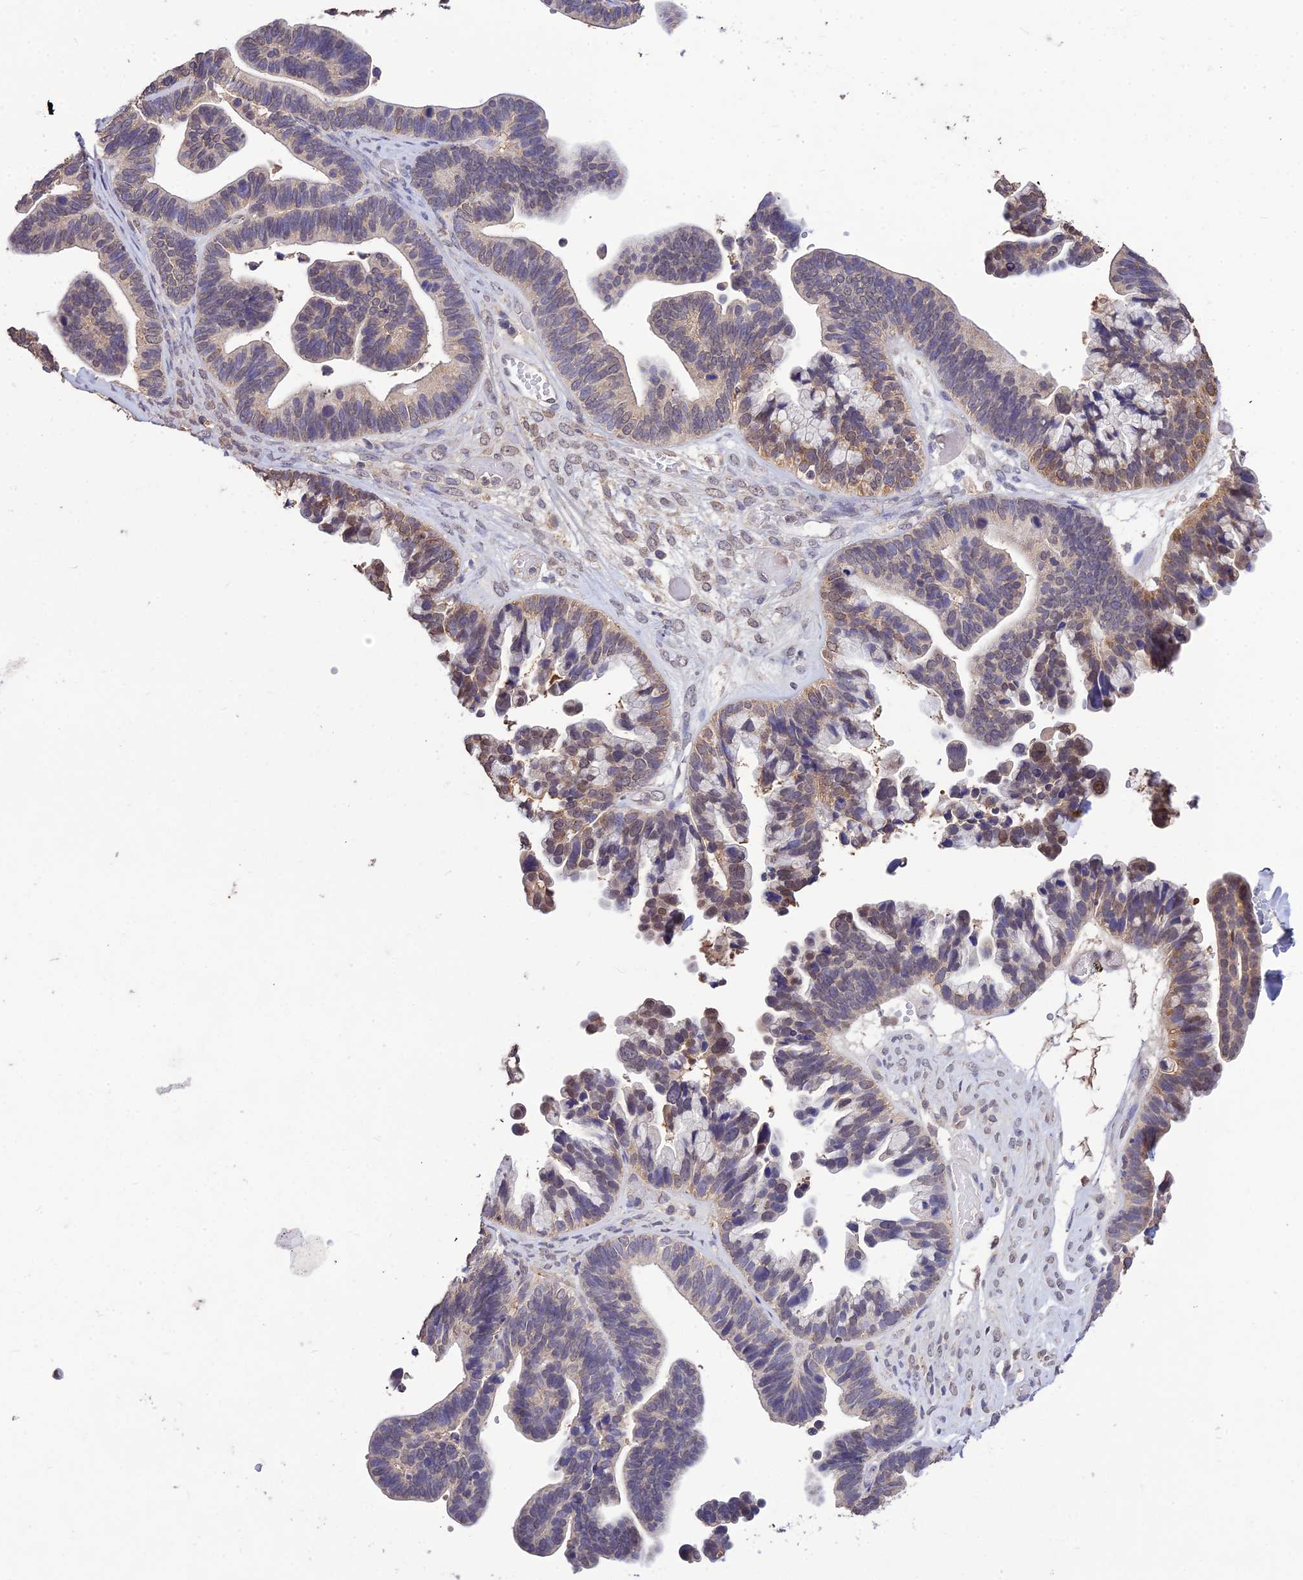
{"staining": {"intensity": "moderate", "quantity": "<25%", "location": "cytoplasmic/membranous,nuclear"}, "tissue": "ovarian cancer", "cell_type": "Tumor cells", "image_type": "cancer", "snomed": [{"axis": "morphology", "description": "Cystadenocarcinoma, serous, NOS"}, {"axis": "topography", "description": "Ovary"}], "caption": "Serous cystadenocarcinoma (ovarian) stained for a protein shows moderate cytoplasmic/membranous and nuclear positivity in tumor cells. (IHC, brightfield microscopy, high magnification).", "gene": "PGK1", "patient": {"sex": "female", "age": 56}}